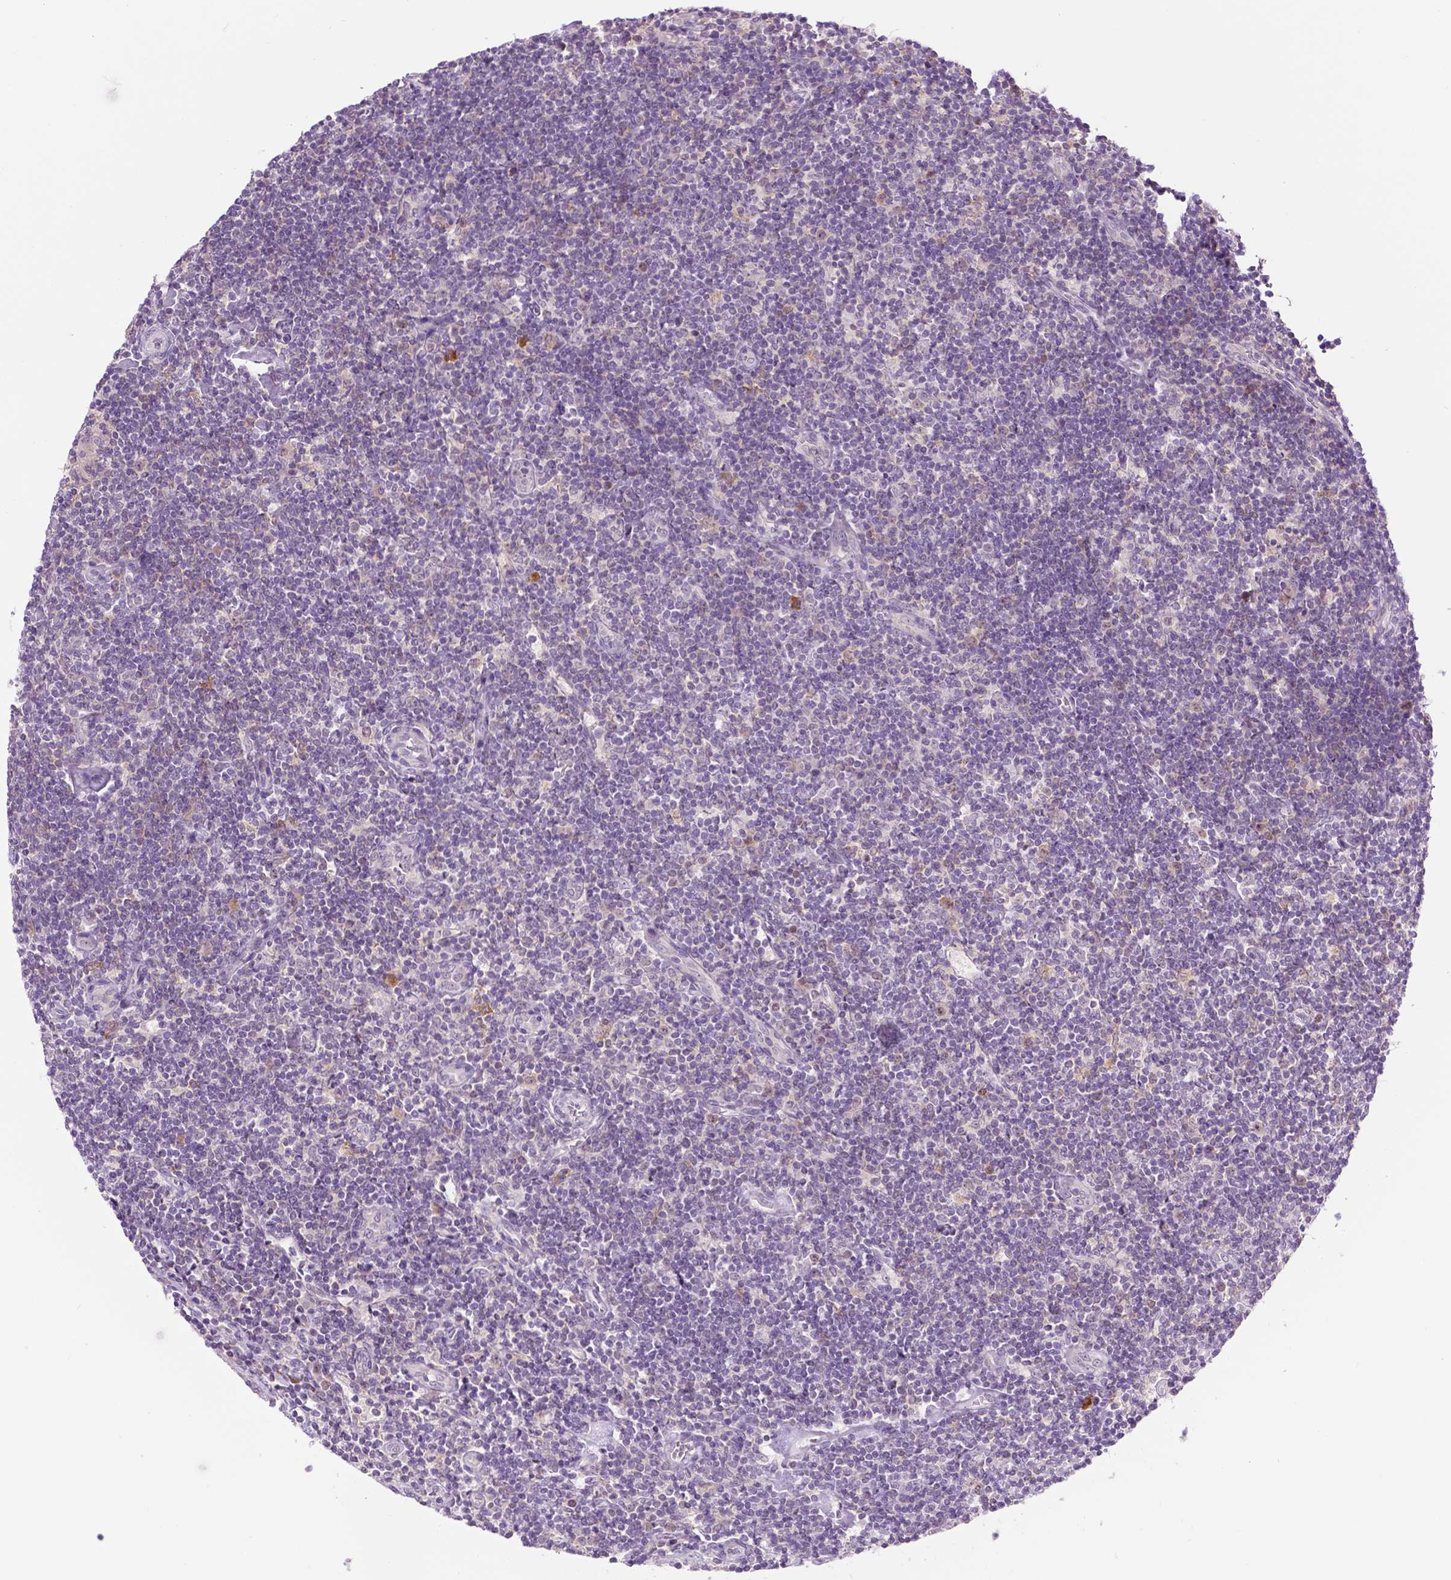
{"staining": {"intensity": "negative", "quantity": "none", "location": "none"}, "tissue": "lymphoma", "cell_type": "Tumor cells", "image_type": "cancer", "snomed": [{"axis": "morphology", "description": "Hodgkin's disease, NOS"}, {"axis": "topography", "description": "Lymph node"}], "caption": "DAB immunohistochemical staining of lymphoma exhibits no significant positivity in tumor cells.", "gene": "DENND4A", "patient": {"sex": "male", "age": 40}}